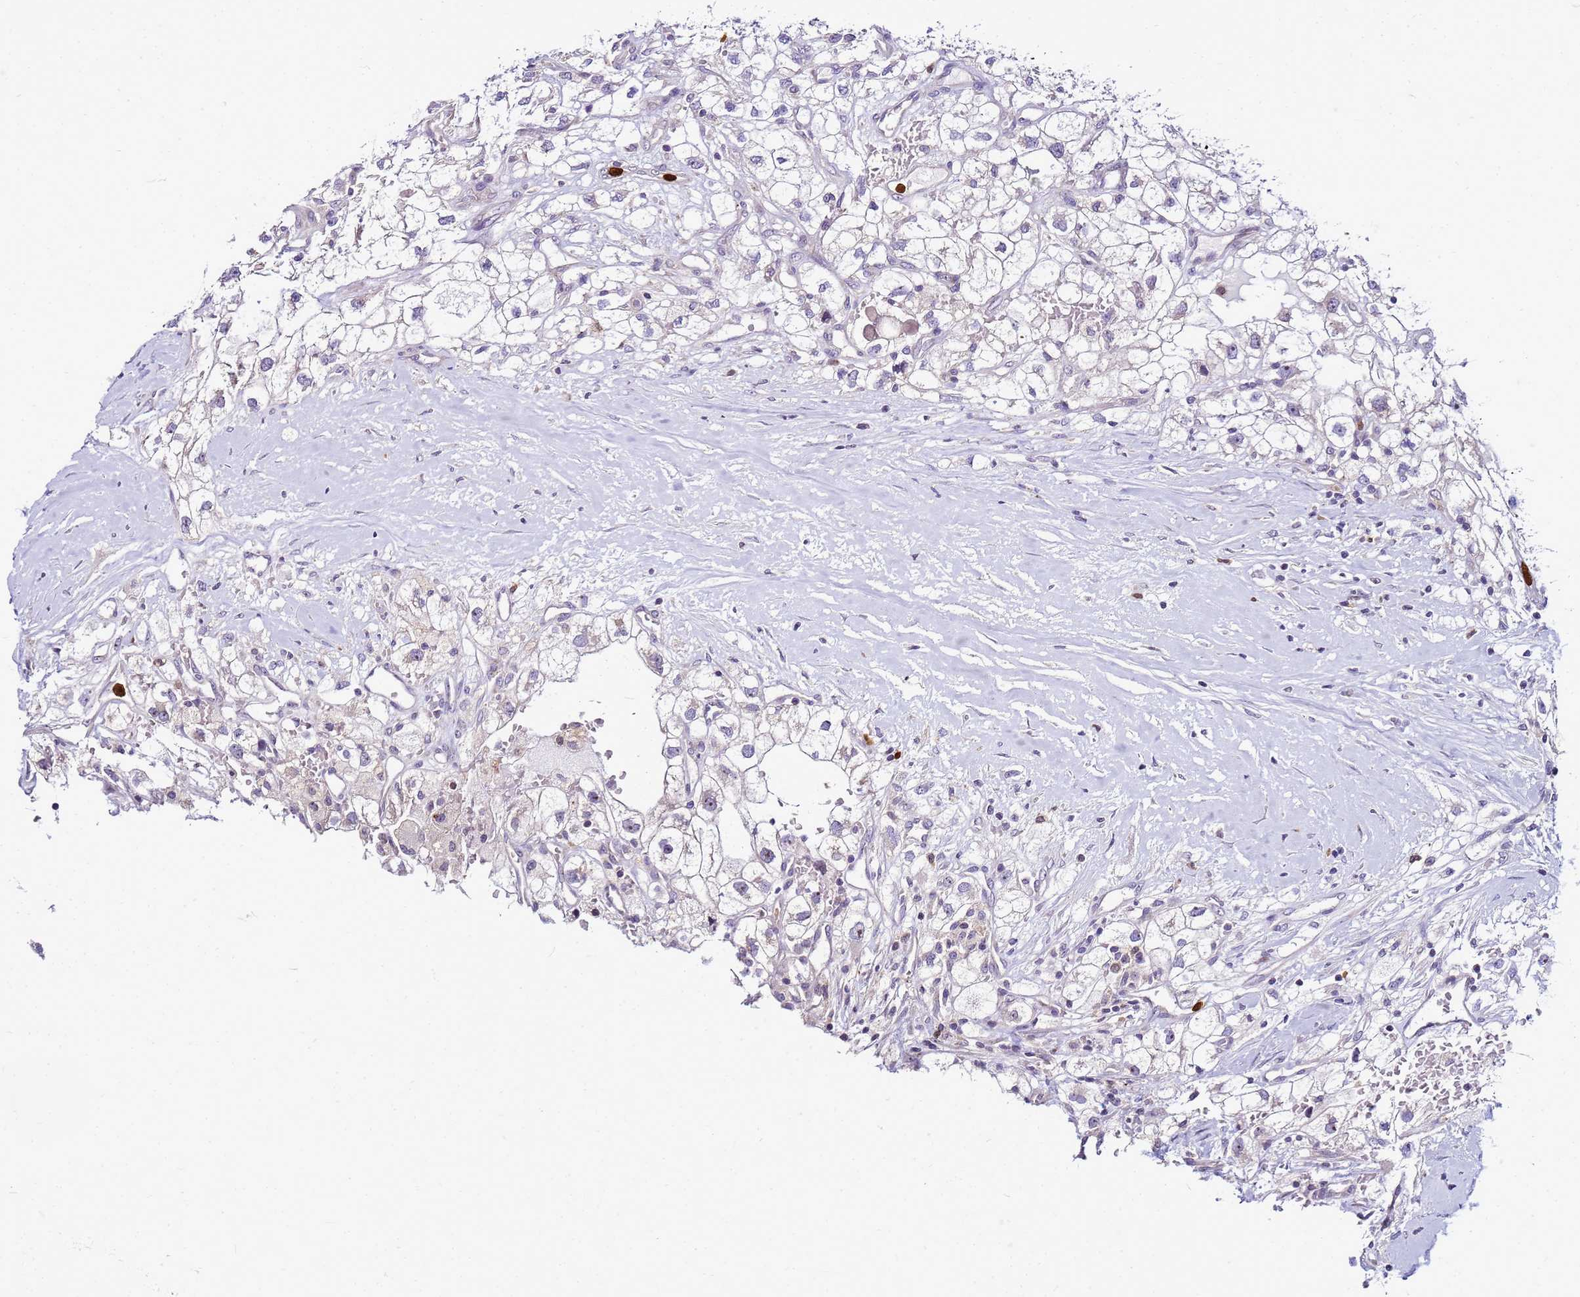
{"staining": {"intensity": "negative", "quantity": "none", "location": "none"}, "tissue": "renal cancer", "cell_type": "Tumor cells", "image_type": "cancer", "snomed": [{"axis": "morphology", "description": "Adenocarcinoma, NOS"}, {"axis": "topography", "description": "Kidney"}], "caption": "This histopathology image is of renal cancer stained with IHC to label a protein in brown with the nuclei are counter-stained blue. There is no expression in tumor cells.", "gene": "VPS4B", "patient": {"sex": "male", "age": 59}}